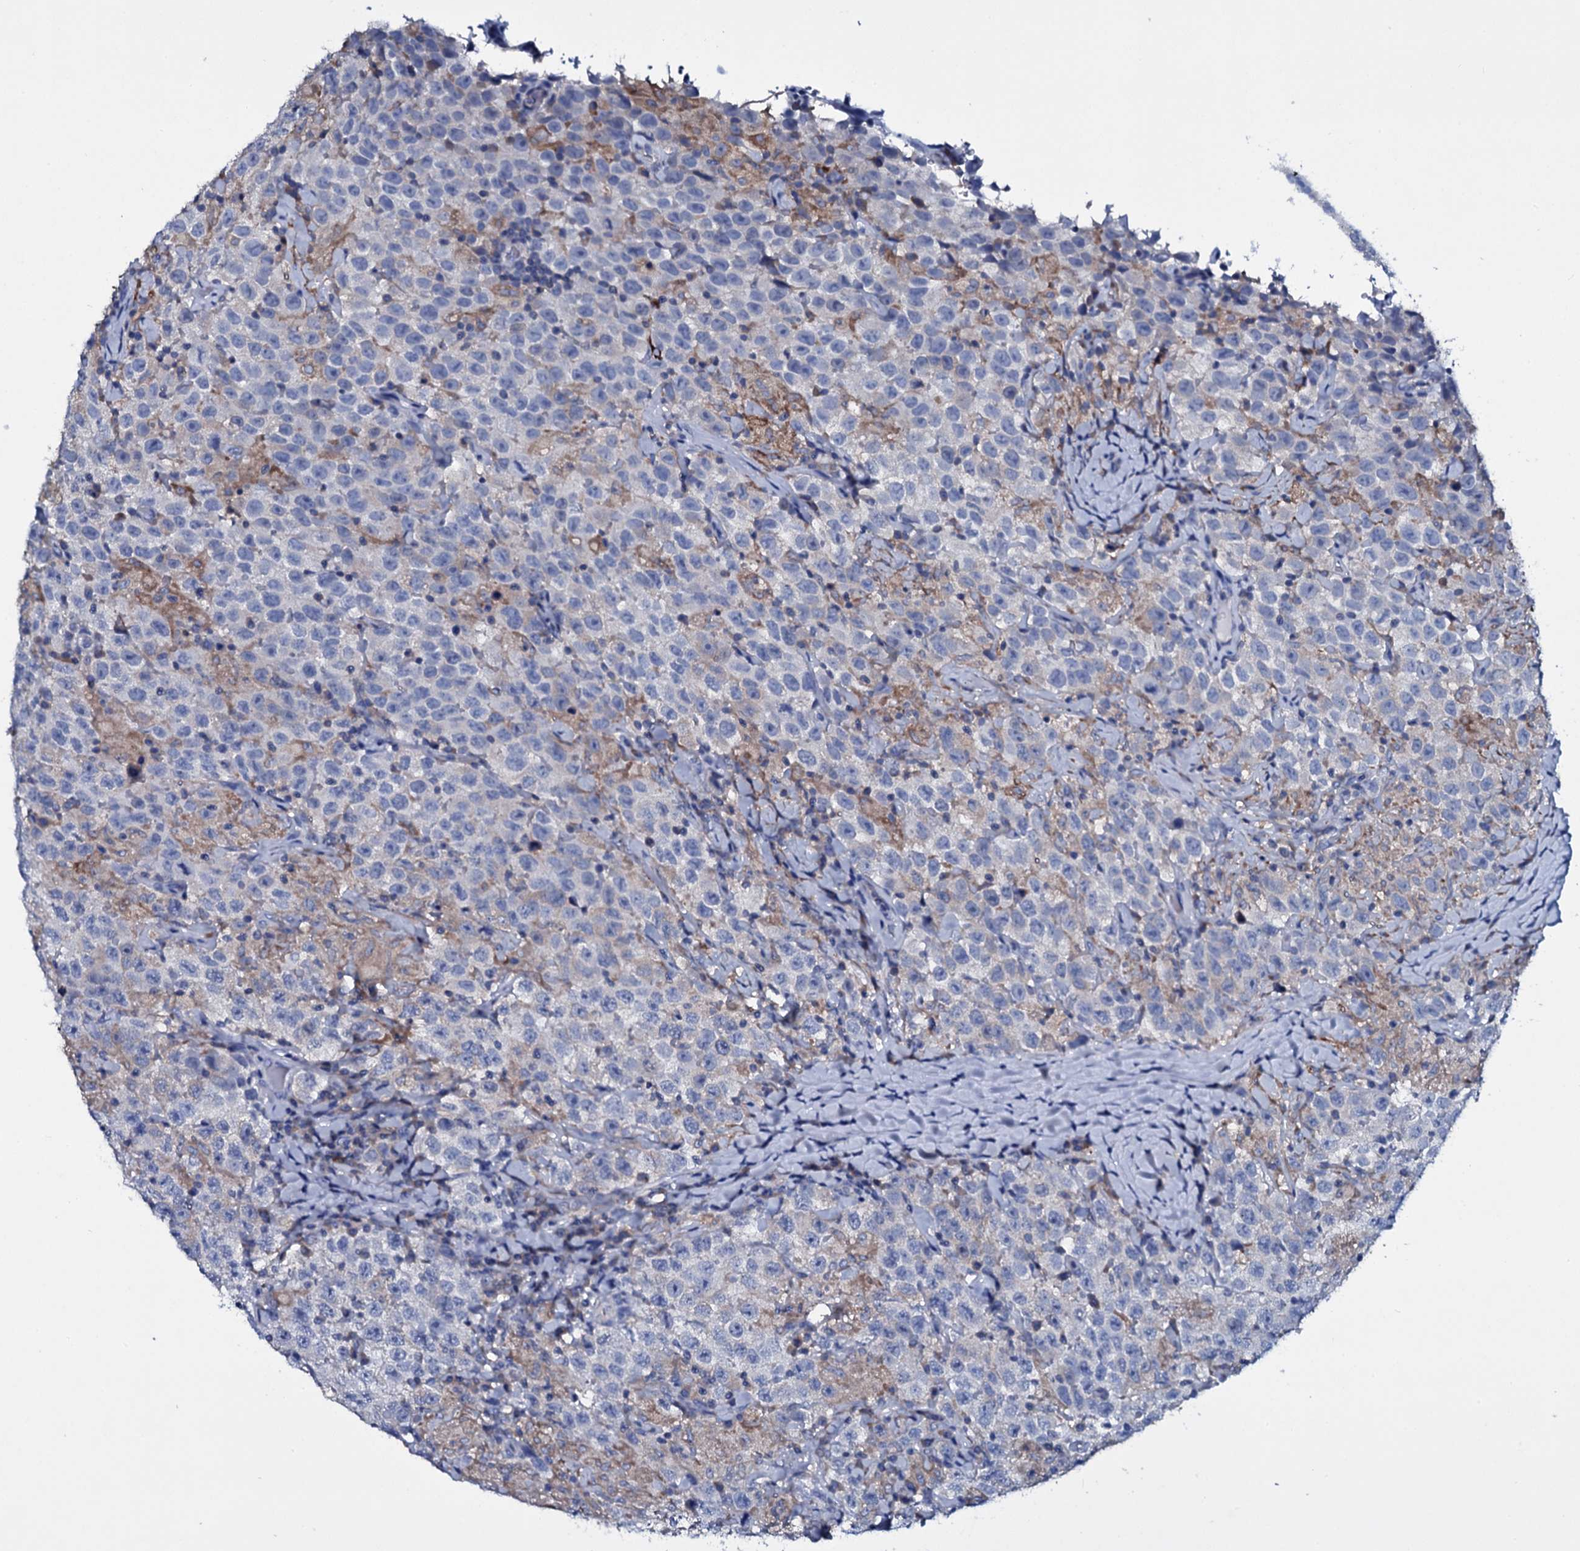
{"staining": {"intensity": "negative", "quantity": "none", "location": "none"}, "tissue": "testis cancer", "cell_type": "Tumor cells", "image_type": "cancer", "snomed": [{"axis": "morphology", "description": "Seminoma, NOS"}, {"axis": "topography", "description": "Testis"}], "caption": "DAB immunohistochemical staining of human testis cancer demonstrates no significant positivity in tumor cells.", "gene": "TPGS2", "patient": {"sex": "male", "age": 41}}